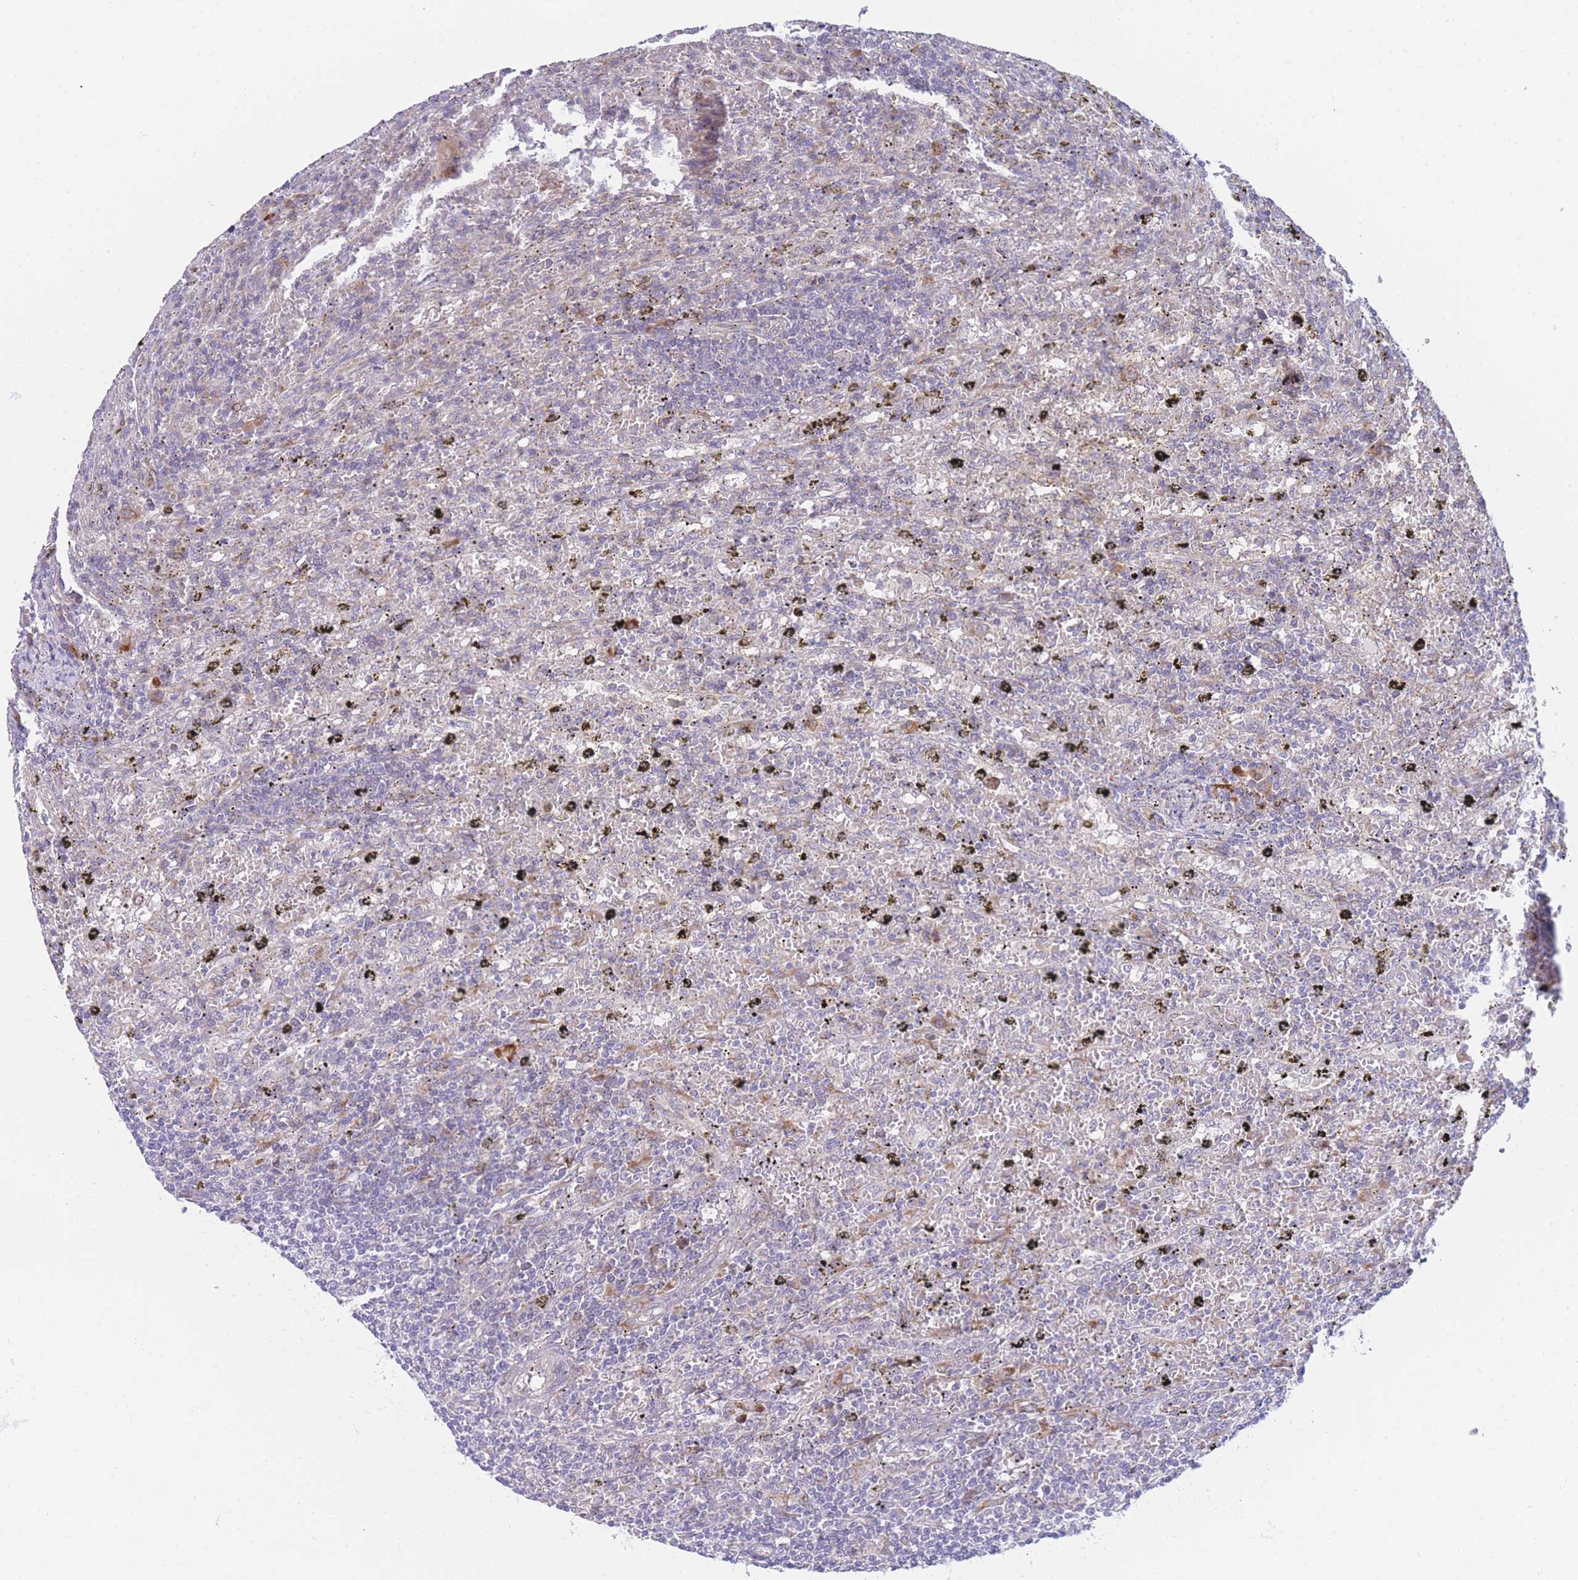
{"staining": {"intensity": "negative", "quantity": "none", "location": "none"}, "tissue": "lymphoma", "cell_type": "Tumor cells", "image_type": "cancer", "snomed": [{"axis": "morphology", "description": "Malignant lymphoma, non-Hodgkin's type, Low grade"}, {"axis": "topography", "description": "Spleen"}], "caption": "An immunohistochemistry photomicrograph of lymphoma is shown. There is no staining in tumor cells of lymphoma.", "gene": "ZNF510", "patient": {"sex": "male", "age": 76}}